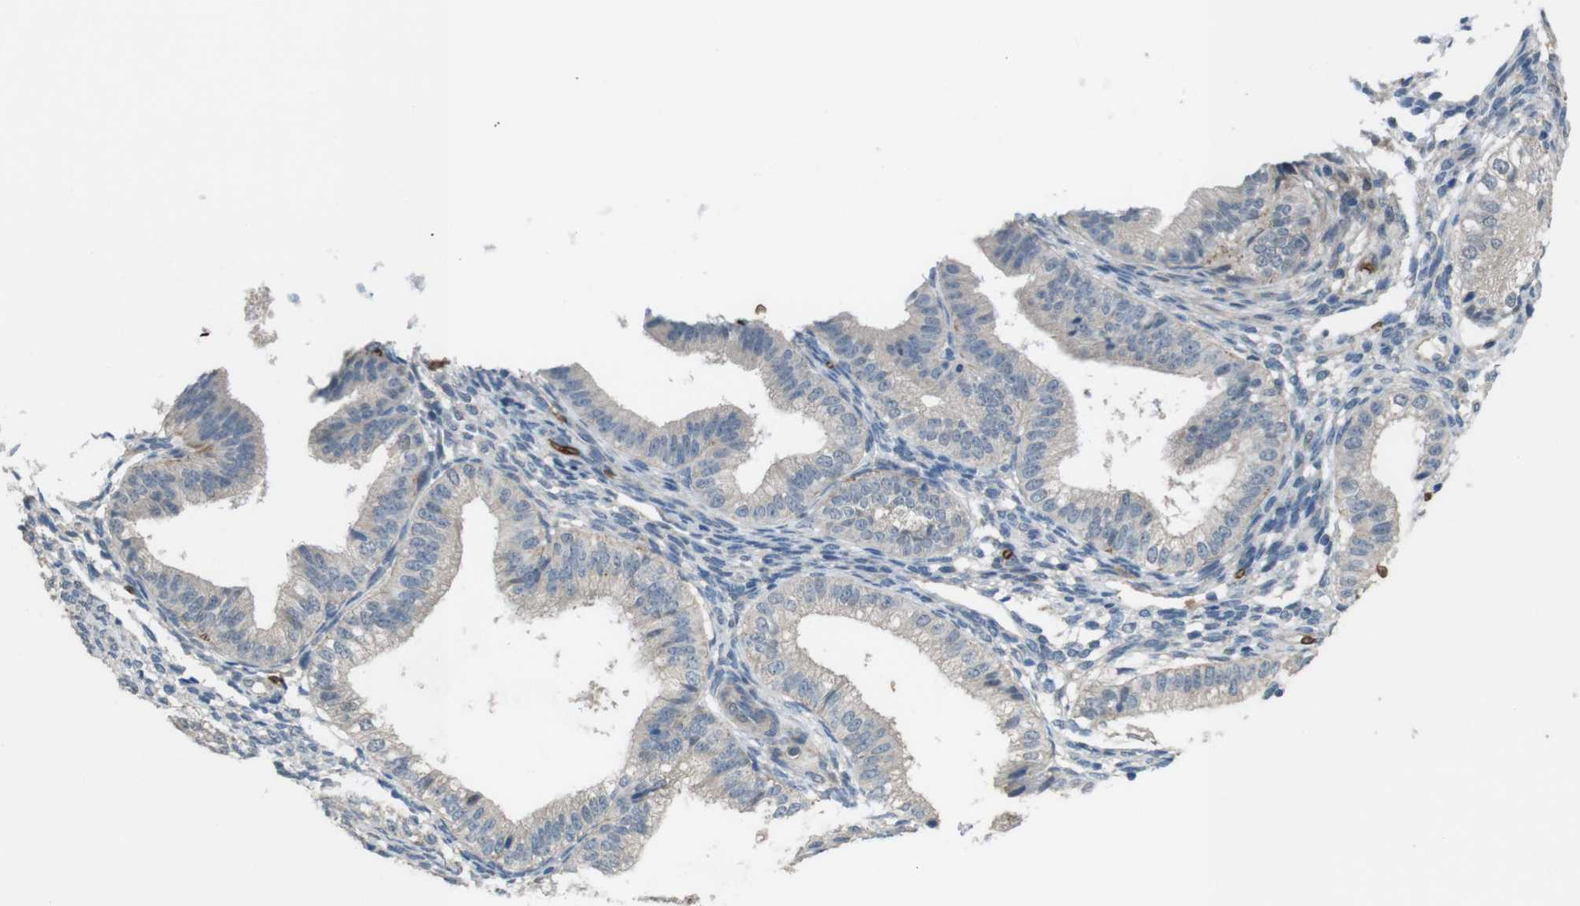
{"staining": {"intensity": "negative", "quantity": "none", "location": "none"}, "tissue": "endometrium", "cell_type": "Cells in endometrial stroma", "image_type": "normal", "snomed": [{"axis": "morphology", "description": "Normal tissue, NOS"}, {"axis": "topography", "description": "Endometrium"}], "caption": "Immunohistochemistry photomicrograph of benign endometrium: human endometrium stained with DAB exhibits no significant protein positivity in cells in endometrial stroma. (Immunohistochemistry, brightfield microscopy, high magnification).", "gene": "GYPA", "patient": {"sex": "female", "age": 39}}